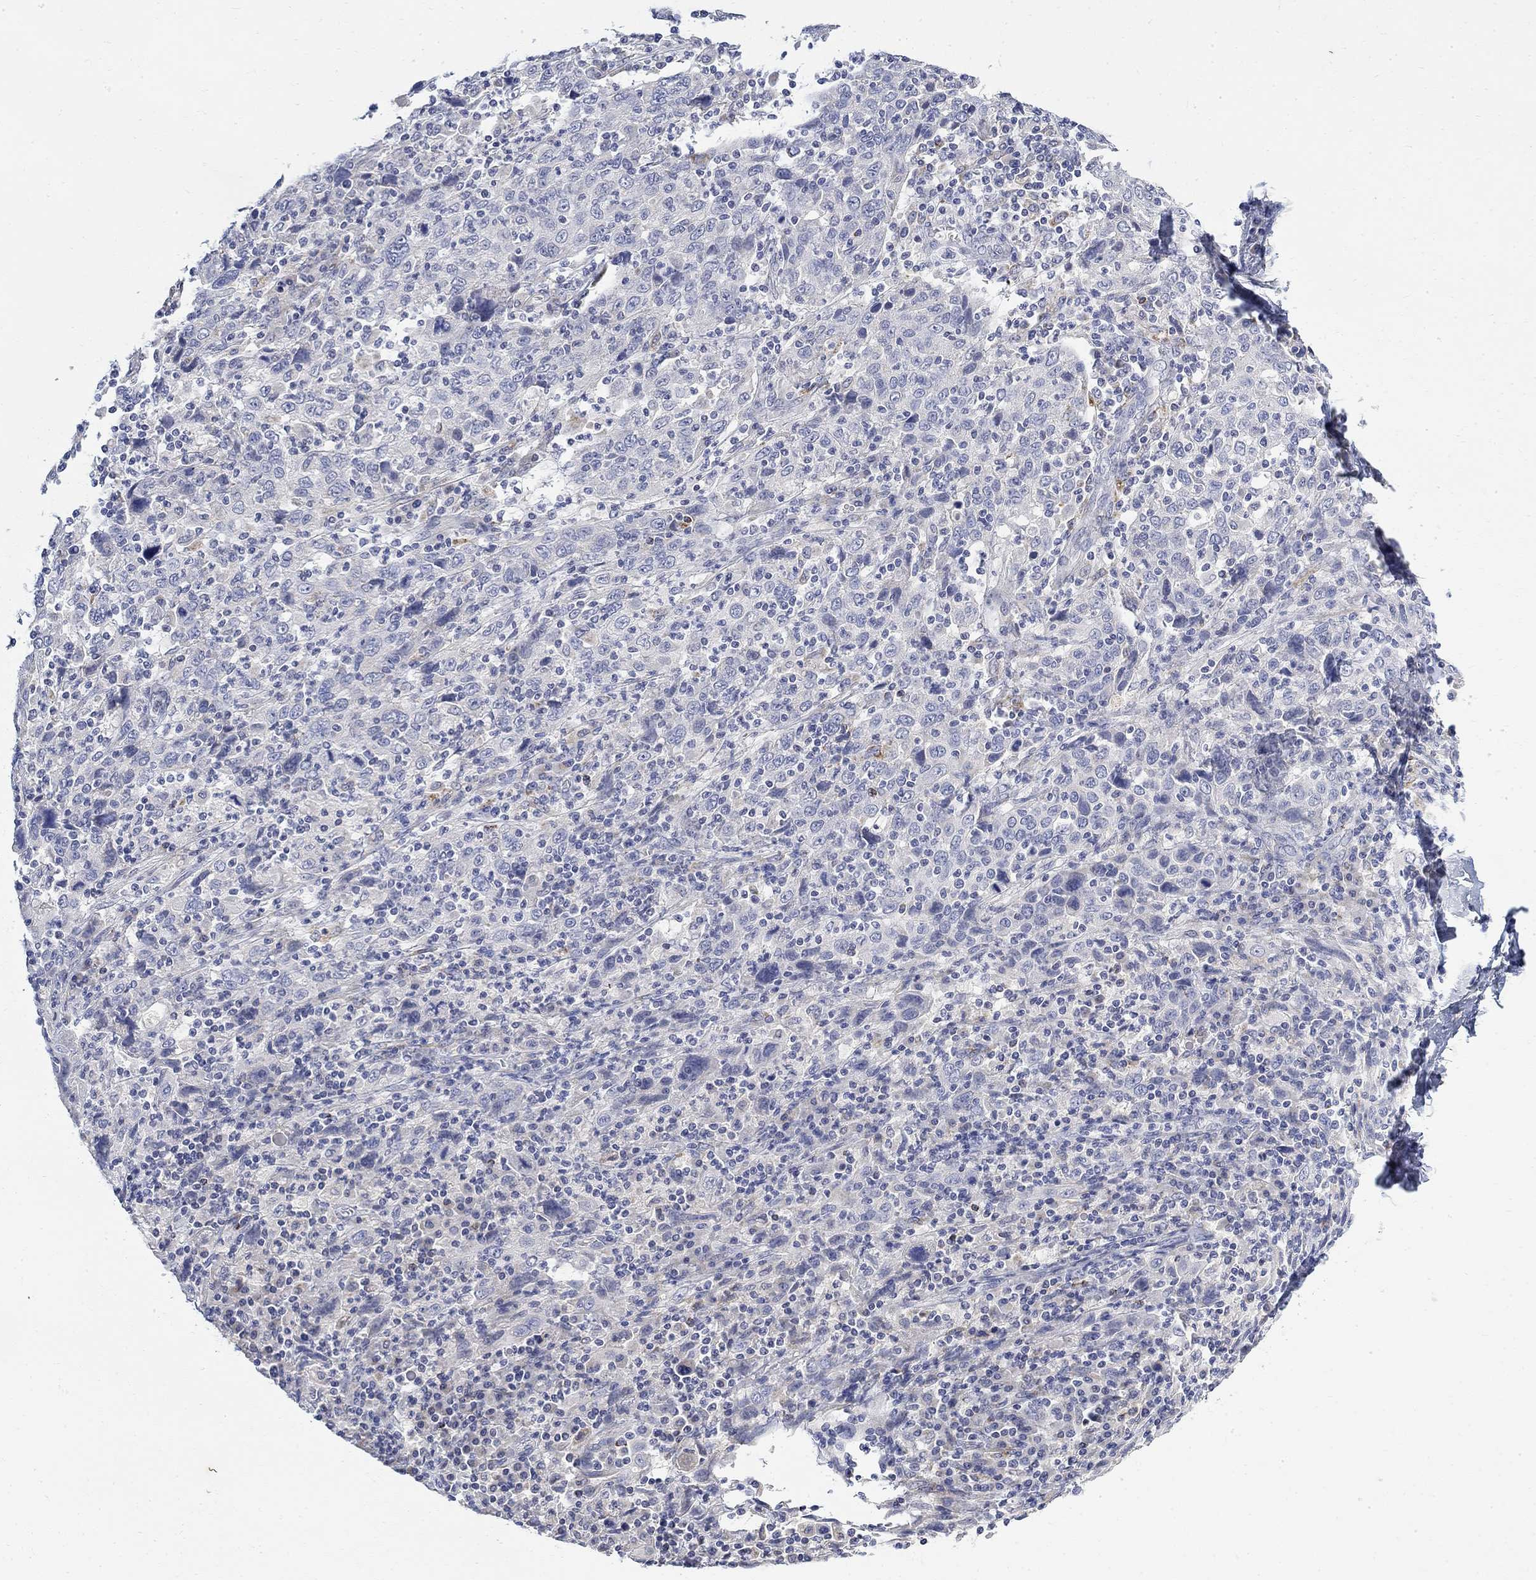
{"staining": {"intensity": "negative", "quantity": "none", "location": "none"}, "tissue": "cervical cancer", "cell_type": "Tumor cells", "image_type": "cancer", "snomed": [{"axis": "morphology", "description": "Squamous cell carcinoma, NOS"}, {"axis": "topography", "description": "Cervix"}], "caption": "Cervical cancer (squamous cell carcinoma) was stained to show a protein in brown. There is no significant staining in tumor cells.", "gene": "FNDC5", "patient": {"sex": "female", "age": 46}}